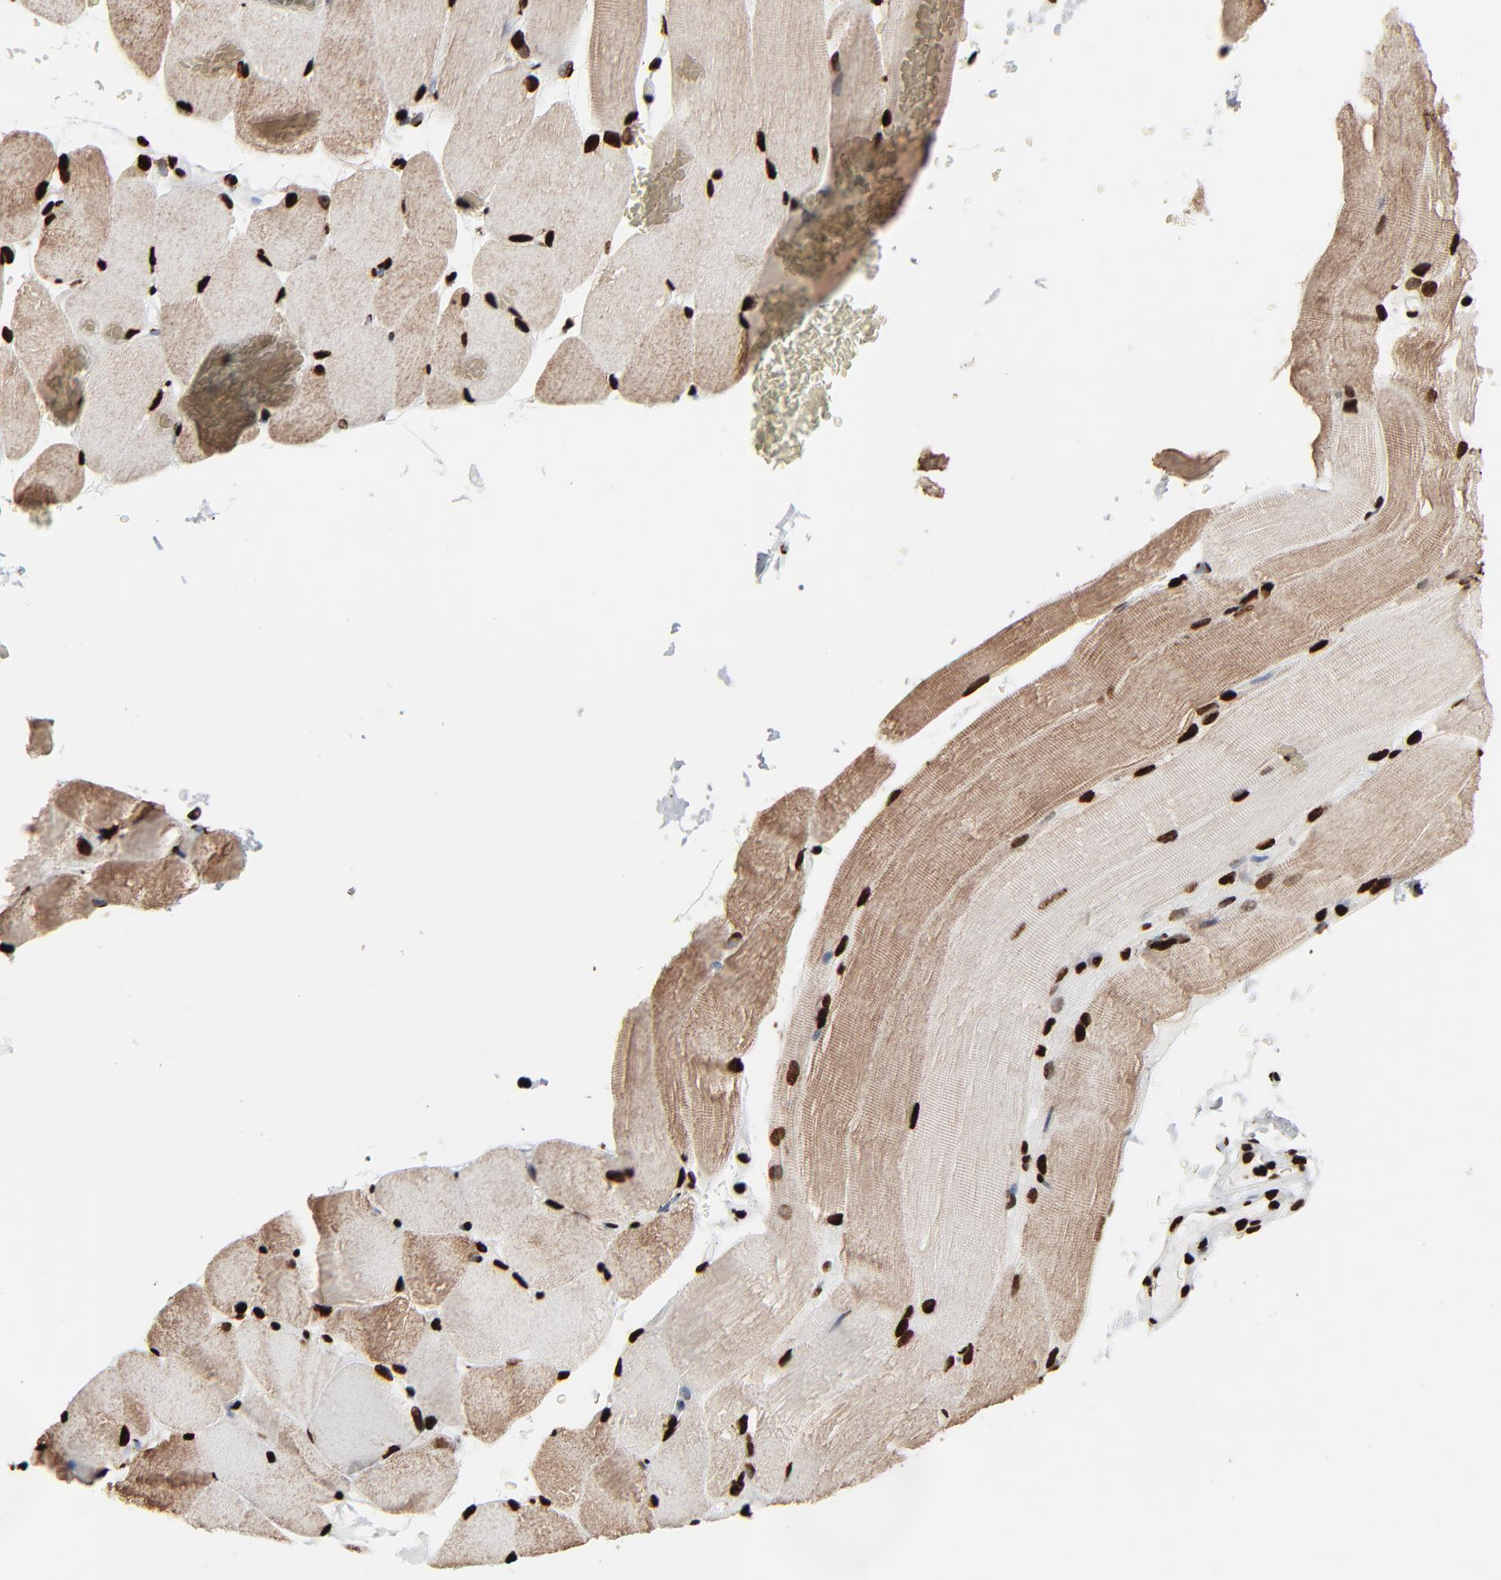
{"staining": {"intensity": "strong", "quantity": ">75%", "location": "nuclear"}, "tissue": "skeletal muscle", "cell_type": "Myocytes", "image_type": "normal", "snomed": [{"axis": "morphology", "description": "Normal tissue, NOS"}, {"axis": "topography", "description": "Skeletal muscle"}], "caption": "High-power microscopy captured an IHC photomicrograph of benign skeletal muscle, revealing strong nuclear expression in approximately >75% of myocytes.", "gene": "H3", "patient": {"sex": "female", "age": 37}}